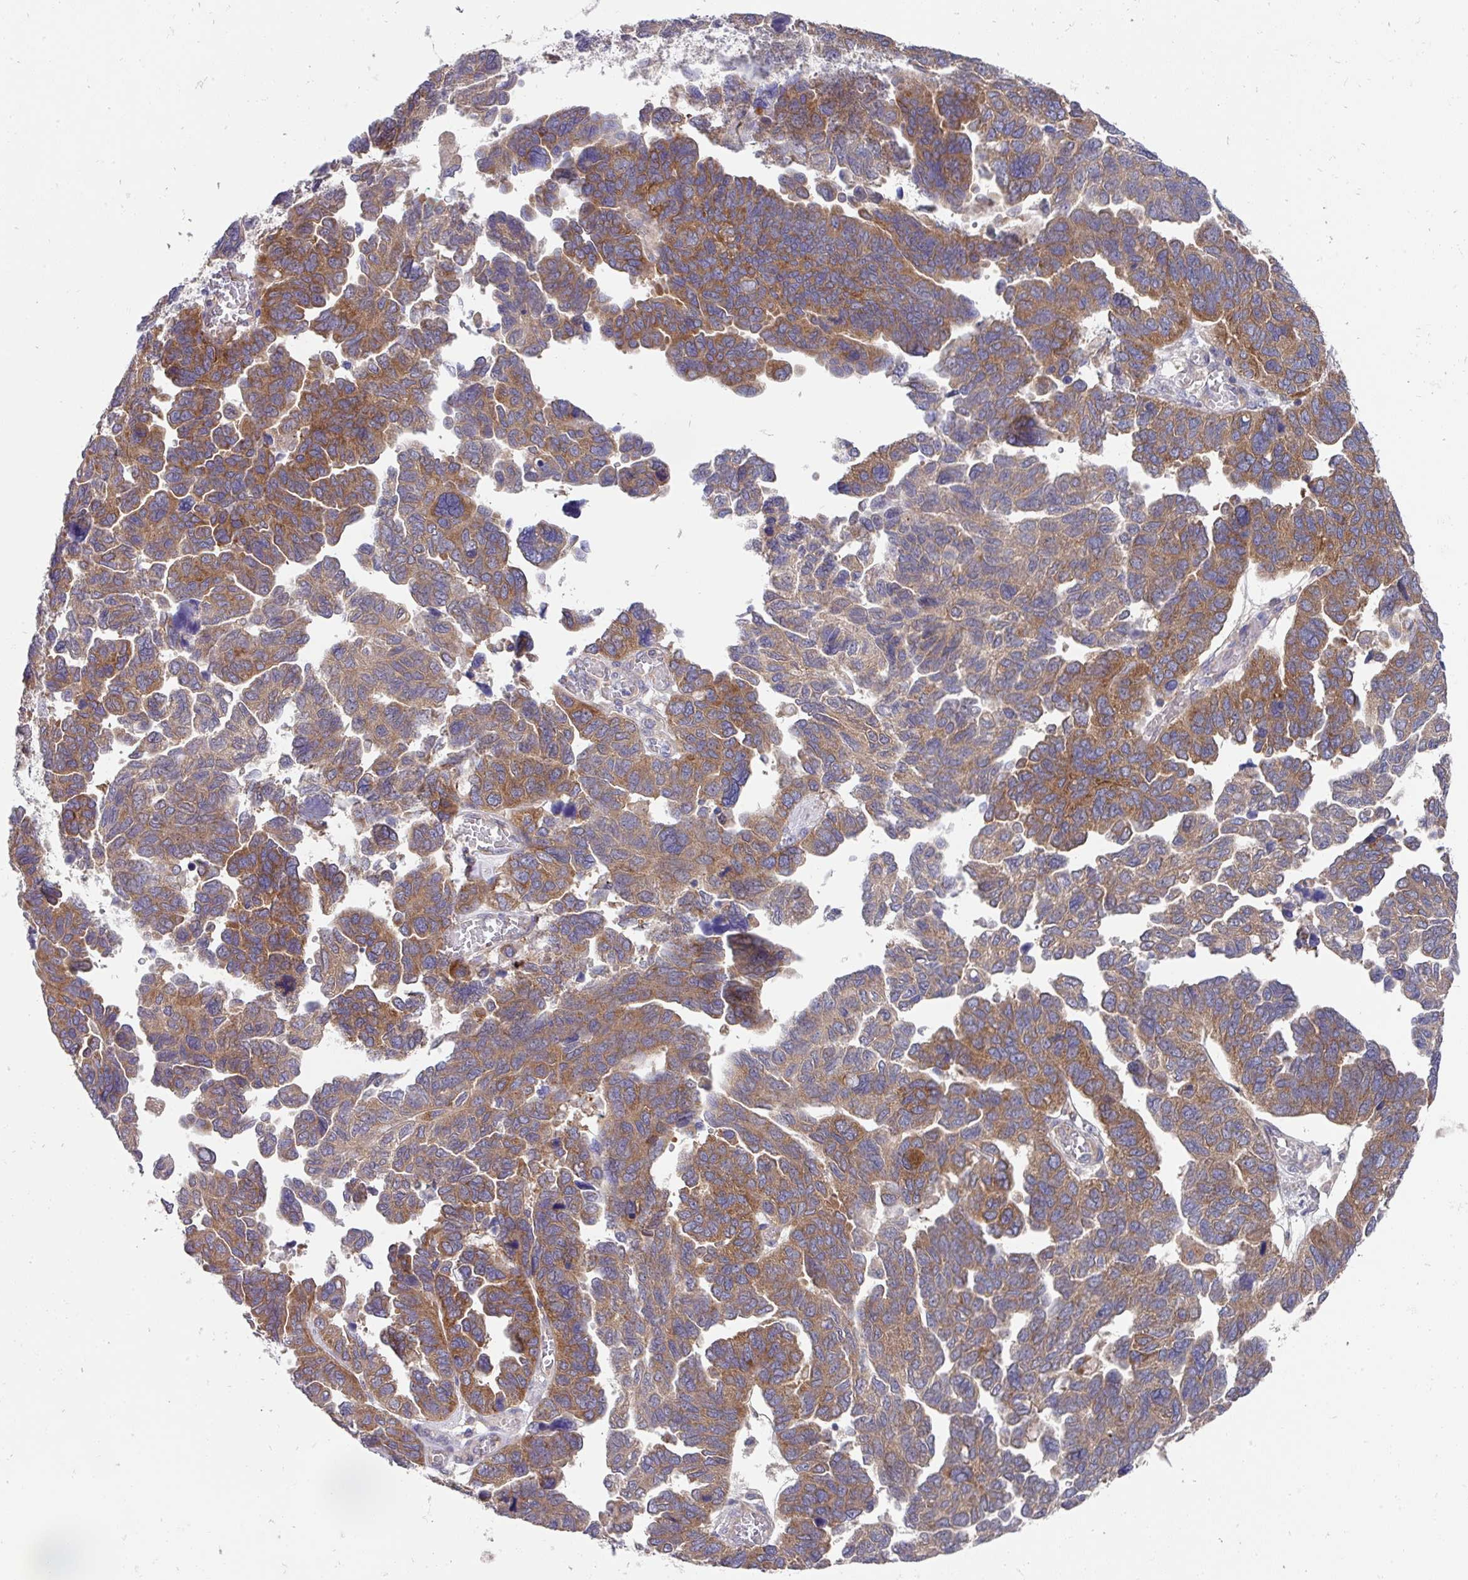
{"staining": {"intensity": "moderate", "quantity": ">75%", "location": "cytoplasmic/membranous"}, "tissue": "ovarian cancer", "cell_type": "Tumor cells", "image_type": "cancer", "snomed": [{"axis": "morphology", "description": "Cystadenocarcinoma, serous, NOS"}, {"axis": "topography", "description": "Ovary"}], "caption": "Serous cystadenocarcinoma (ovarian) was stained to show a protein in brown. There is medium levels of moderate cytoplasmic/membranous positivity in about >75% of tumor cells. (DAB IHC, brown staining for protein, blue staining for nuclei).", "gene": "EIF4B", "patient": {"sex": "female", "age": 64}}